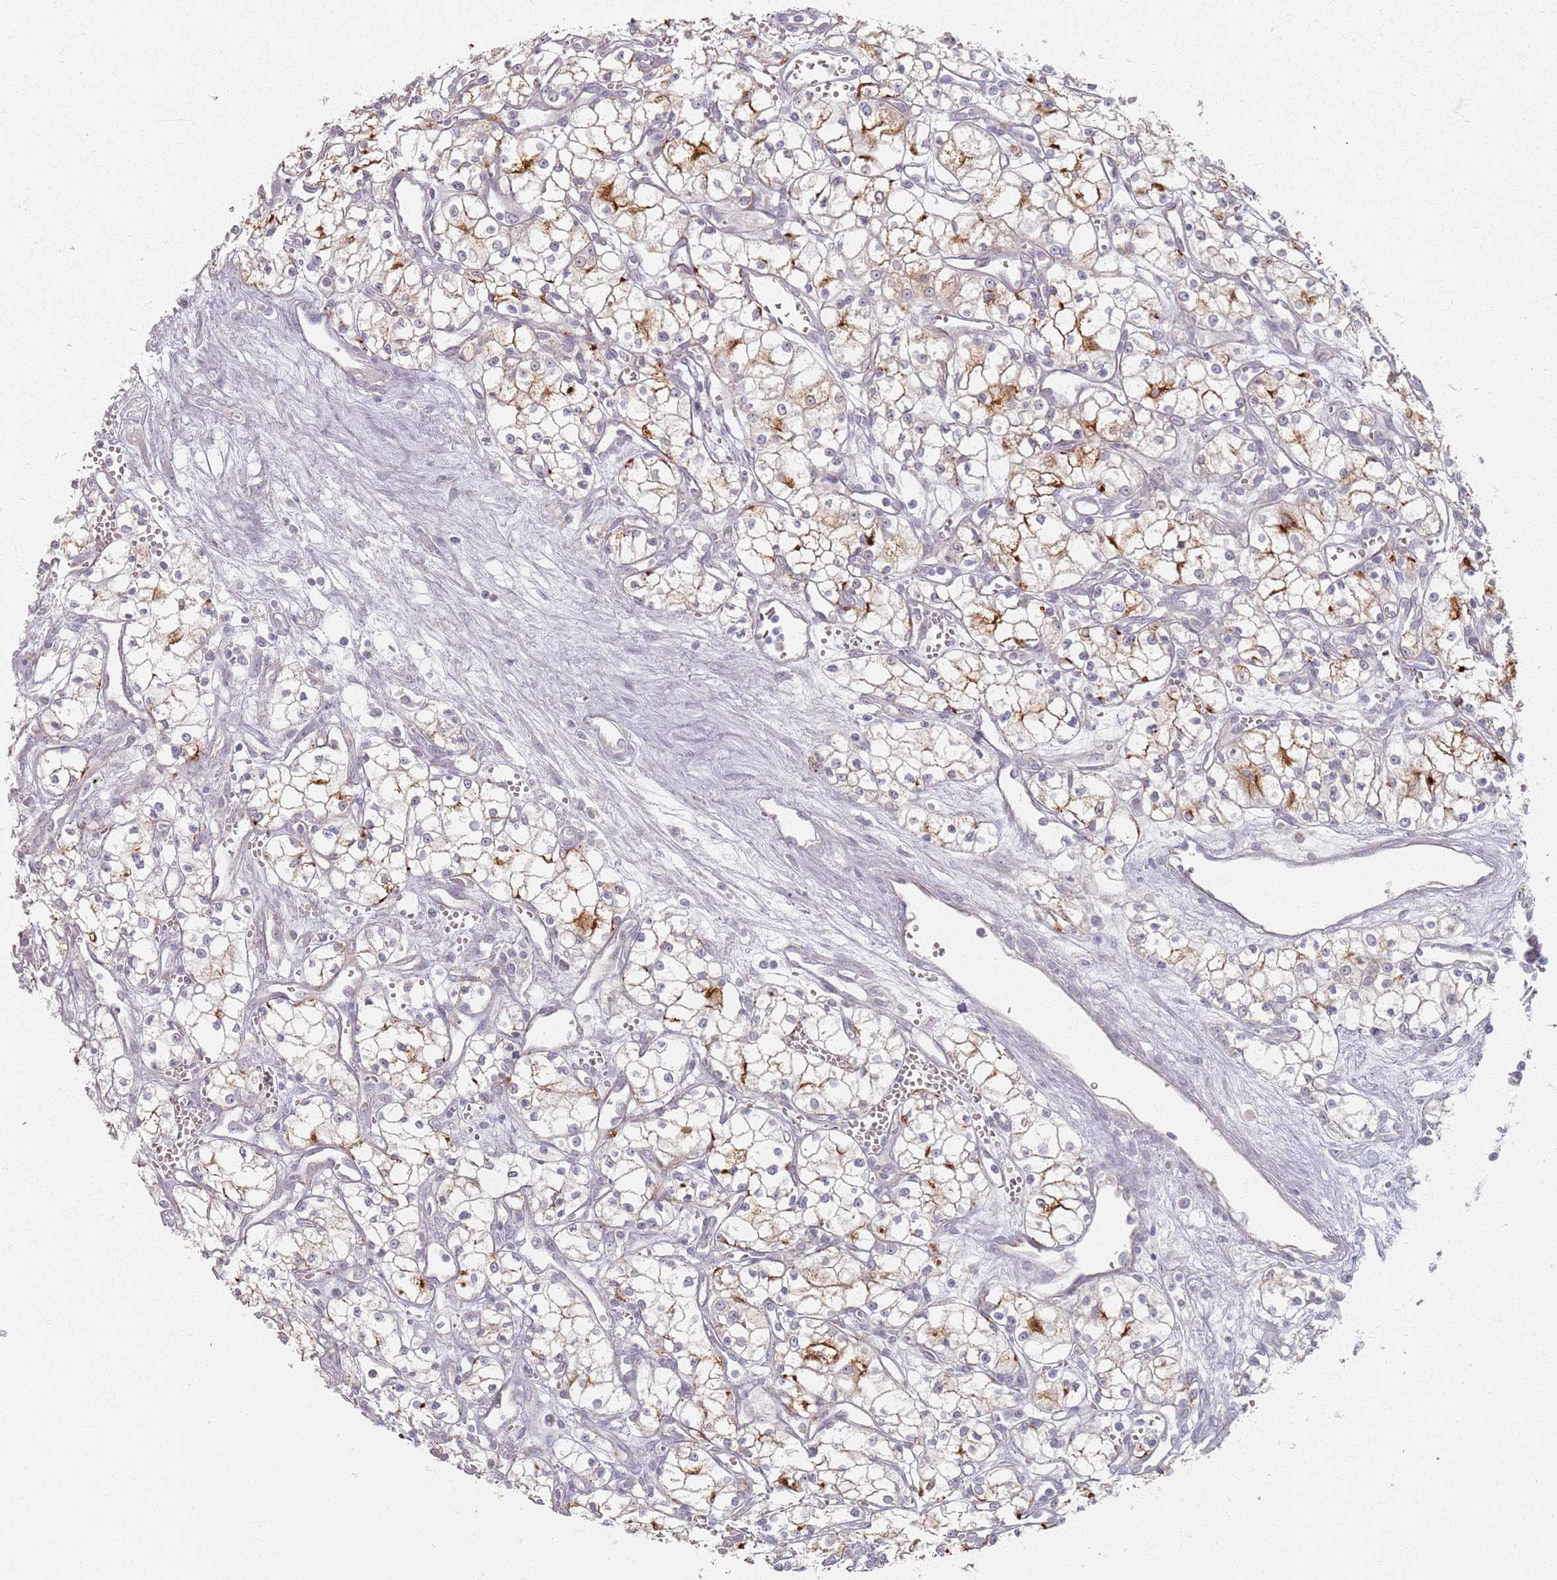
{"staining": {"intensity": "strong", "quantity": "25%-75%", "location": "cytoplasmic/membranous"}, "tissue": "renal cancer", "cell_type": "Tumor cells", "image_type": "cancer", "snomed": [{"axis": "morphology", "description": "Adenocarcinoma, NOS"}, {"axis": "topography", "description": "Kidney"}], "caption": "This photomicrograph displays immunohistochemistry (IHC) staining of human renal cancer (adenocarcinoma), with high strong cytoplasmic/membranous positivity in approximately 25%-75% of tumor cells.", "gene": "PKD2L2", "patient": {"sex": "male", "age": 59}}